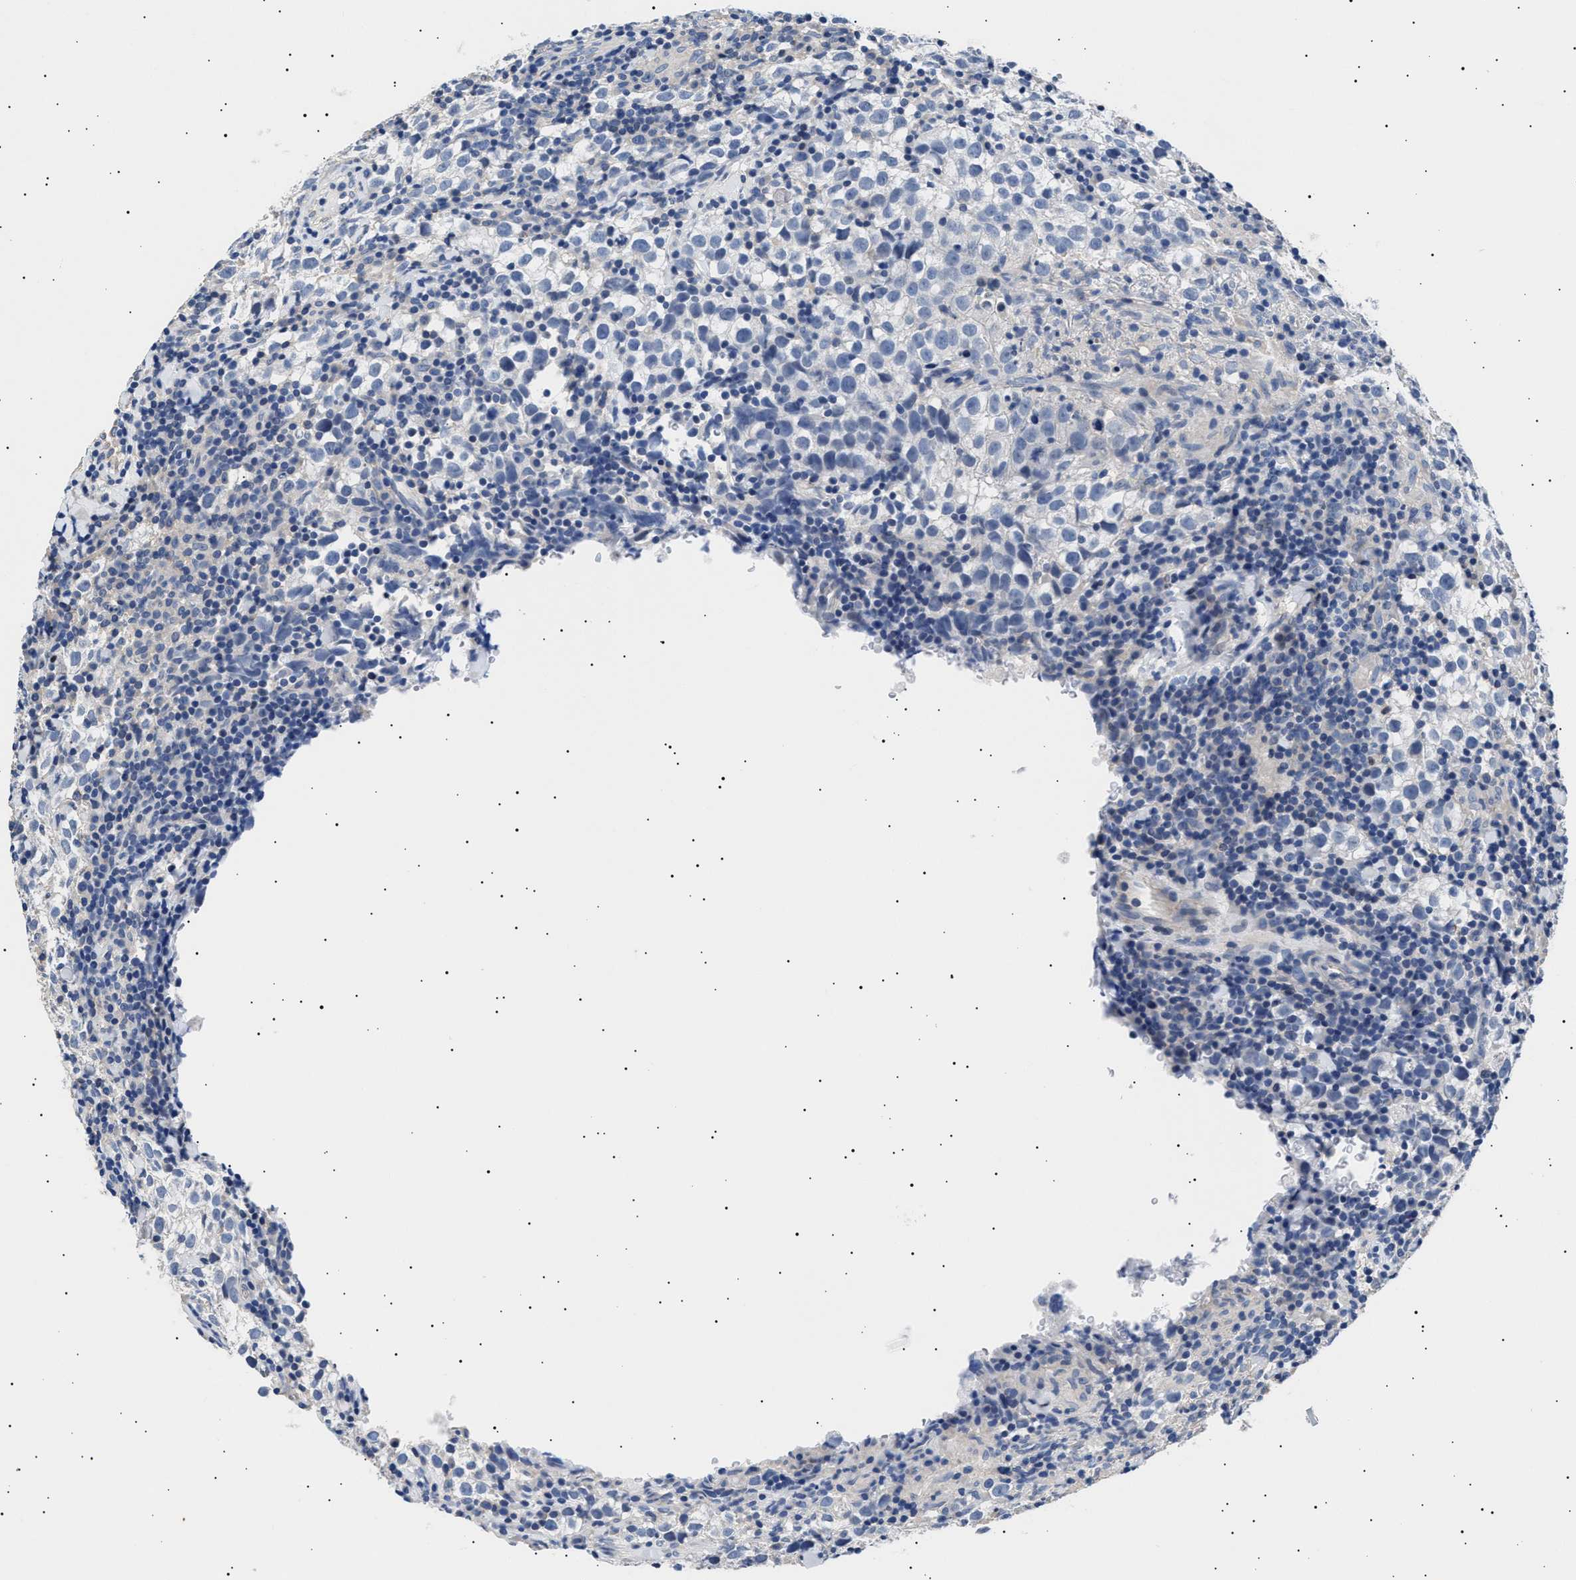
{"staining": {"intensity": "negative", "quantity": "none", "location": "none"}, "tissue": "testis cancer", "cell_type": "Tumor cells", "image_type": "cancer", "snomed": [{"axis": "morphology", "description": "Seminoma, NOS"}, {"axis": "morphology", "description": "Carcinoma, Embryonal, NOS"}, {"axis": "topography", "description": "Testis"}], "caption": "Photomicrograph shows no significant protein staining in tumor cells of testis cancer.", "gene": "HEMGN", "patient": {"sex": "male", "age": 36}}